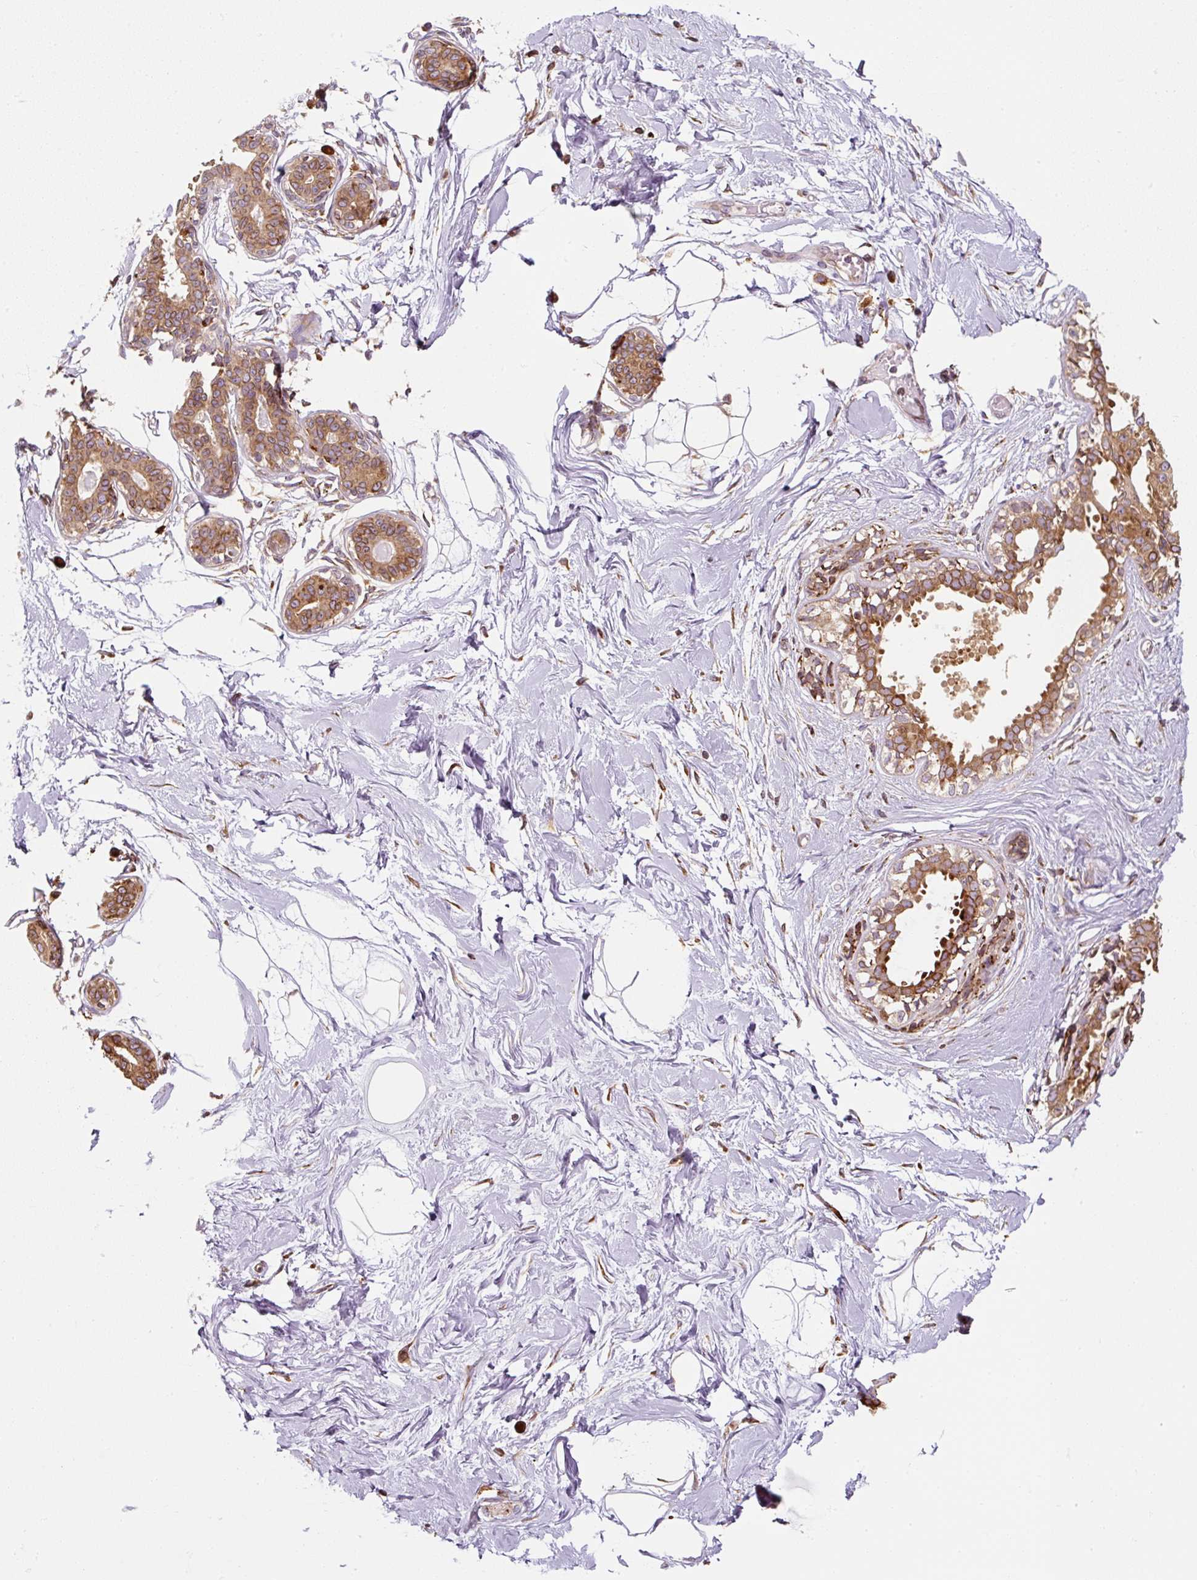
{"staining": {"intensity": "negative", "quantity": "none", "location": "none"}, "tissue": "breast", "cell_type": "Adipocytes", "image_type": "normal", "snomed": [{"axis": "morphology", "description": "Normal tissue, NOS"}, {"axis": "topography", "description": "Breast"}], "caption": "Immunohistochemistry (IHC) image of benign breast stained for a protein (brown), which displays no positivity in adipocytes. (DAB immunohistochemistry (IHC) with hematoxylin counter stain).", "gene": "PRKCSH", "patient": {"sex": "female", "age": 45}}